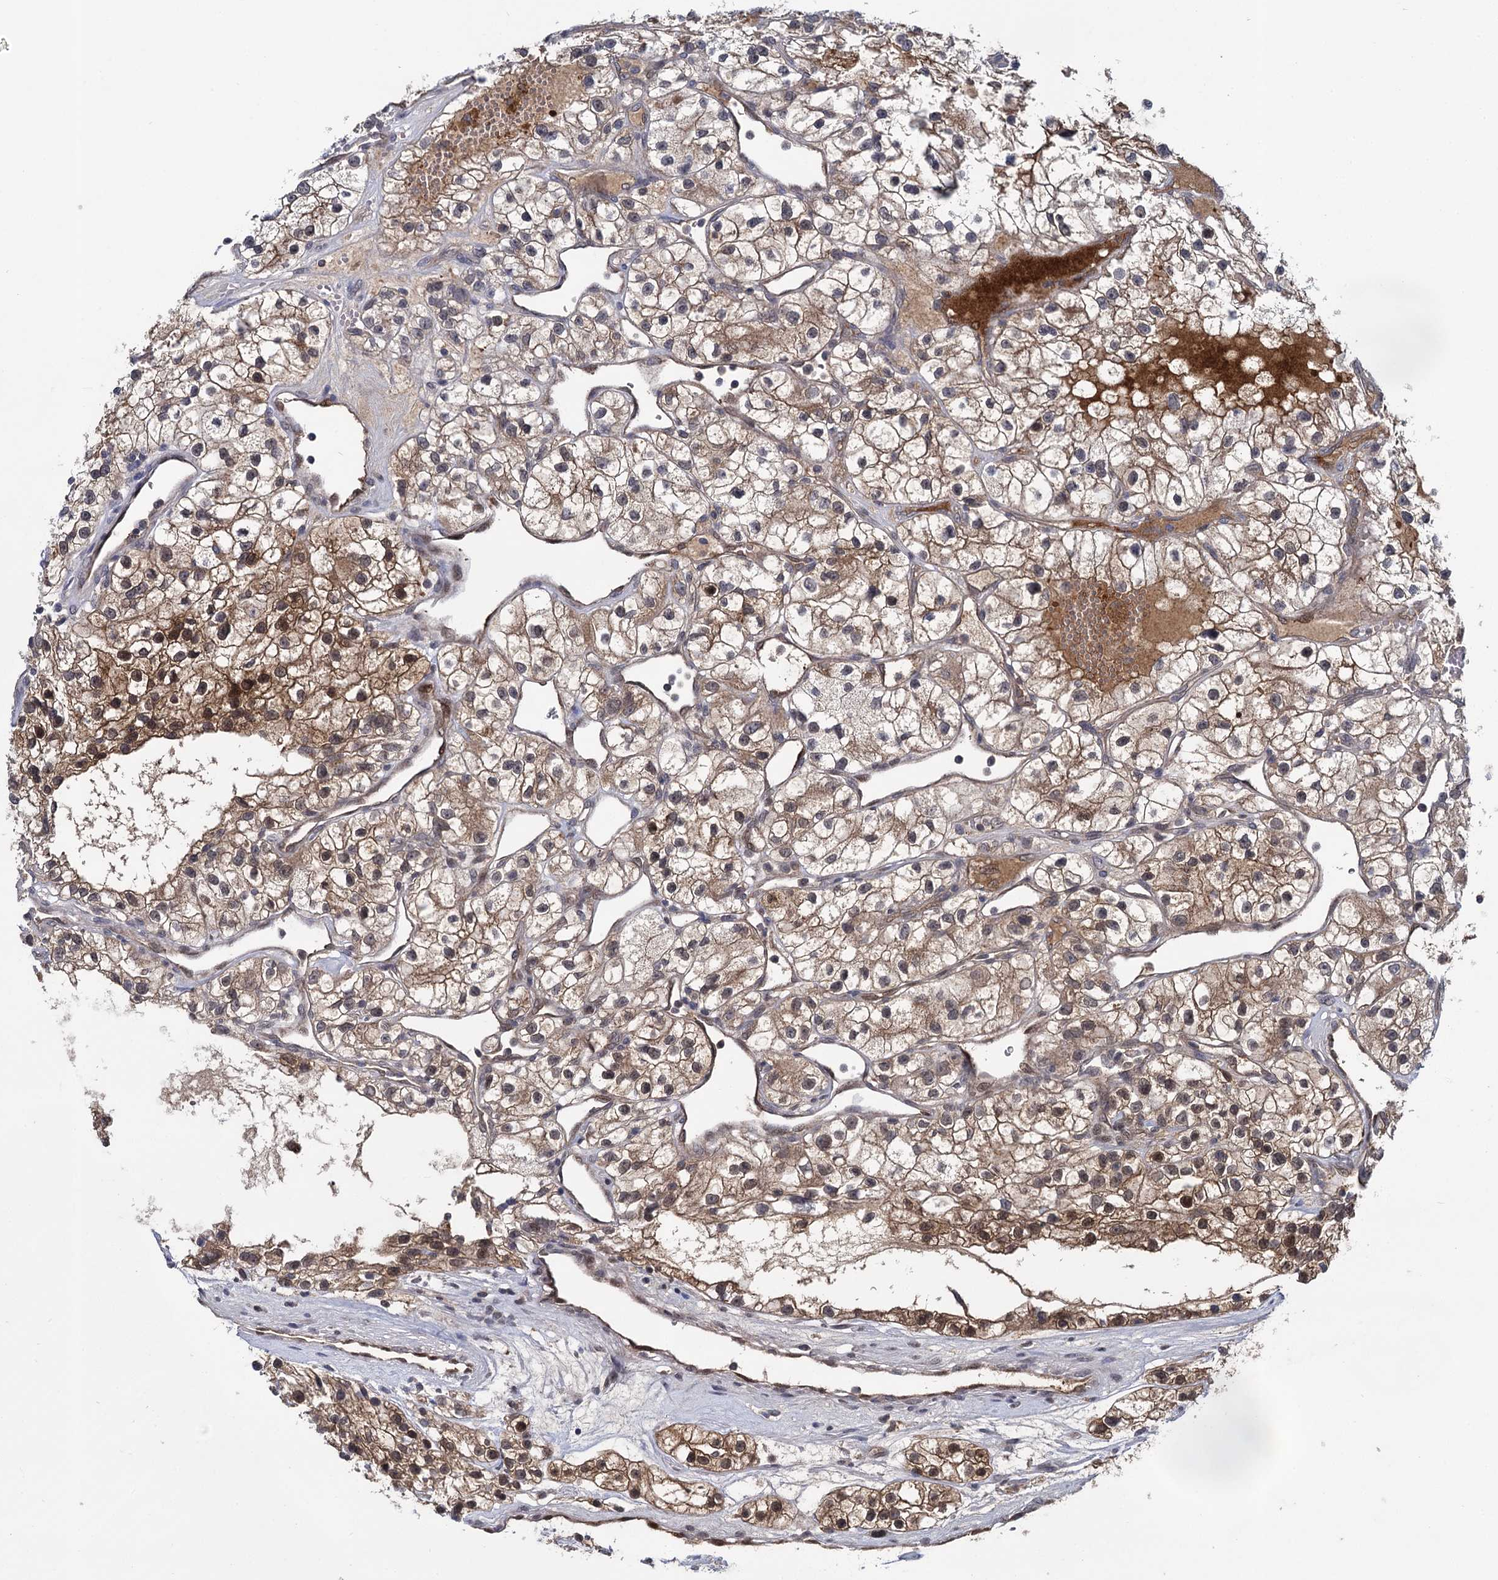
{"staining": {"intensity": "moderate", "quantity": "25%-75%", "location": "cytoplasmic/membranous"}, "tissue": "renal cancer", "cell_type": "Tumor cells", "image_type": "cancer", "snomed": [{"axis": "morphology", "description": "Adenocarcinoma, NOS"}, {"axis": "topography", "description": "Kidney"}], "caption": "Renal cancer (adenocarcinoma) stained with IHC reveals moderate cytoplasmic/membranous expression in about 25%-75% of tumor cells.", "gene": "GLO1", "patient": {"sex": "female", "age": 57}}